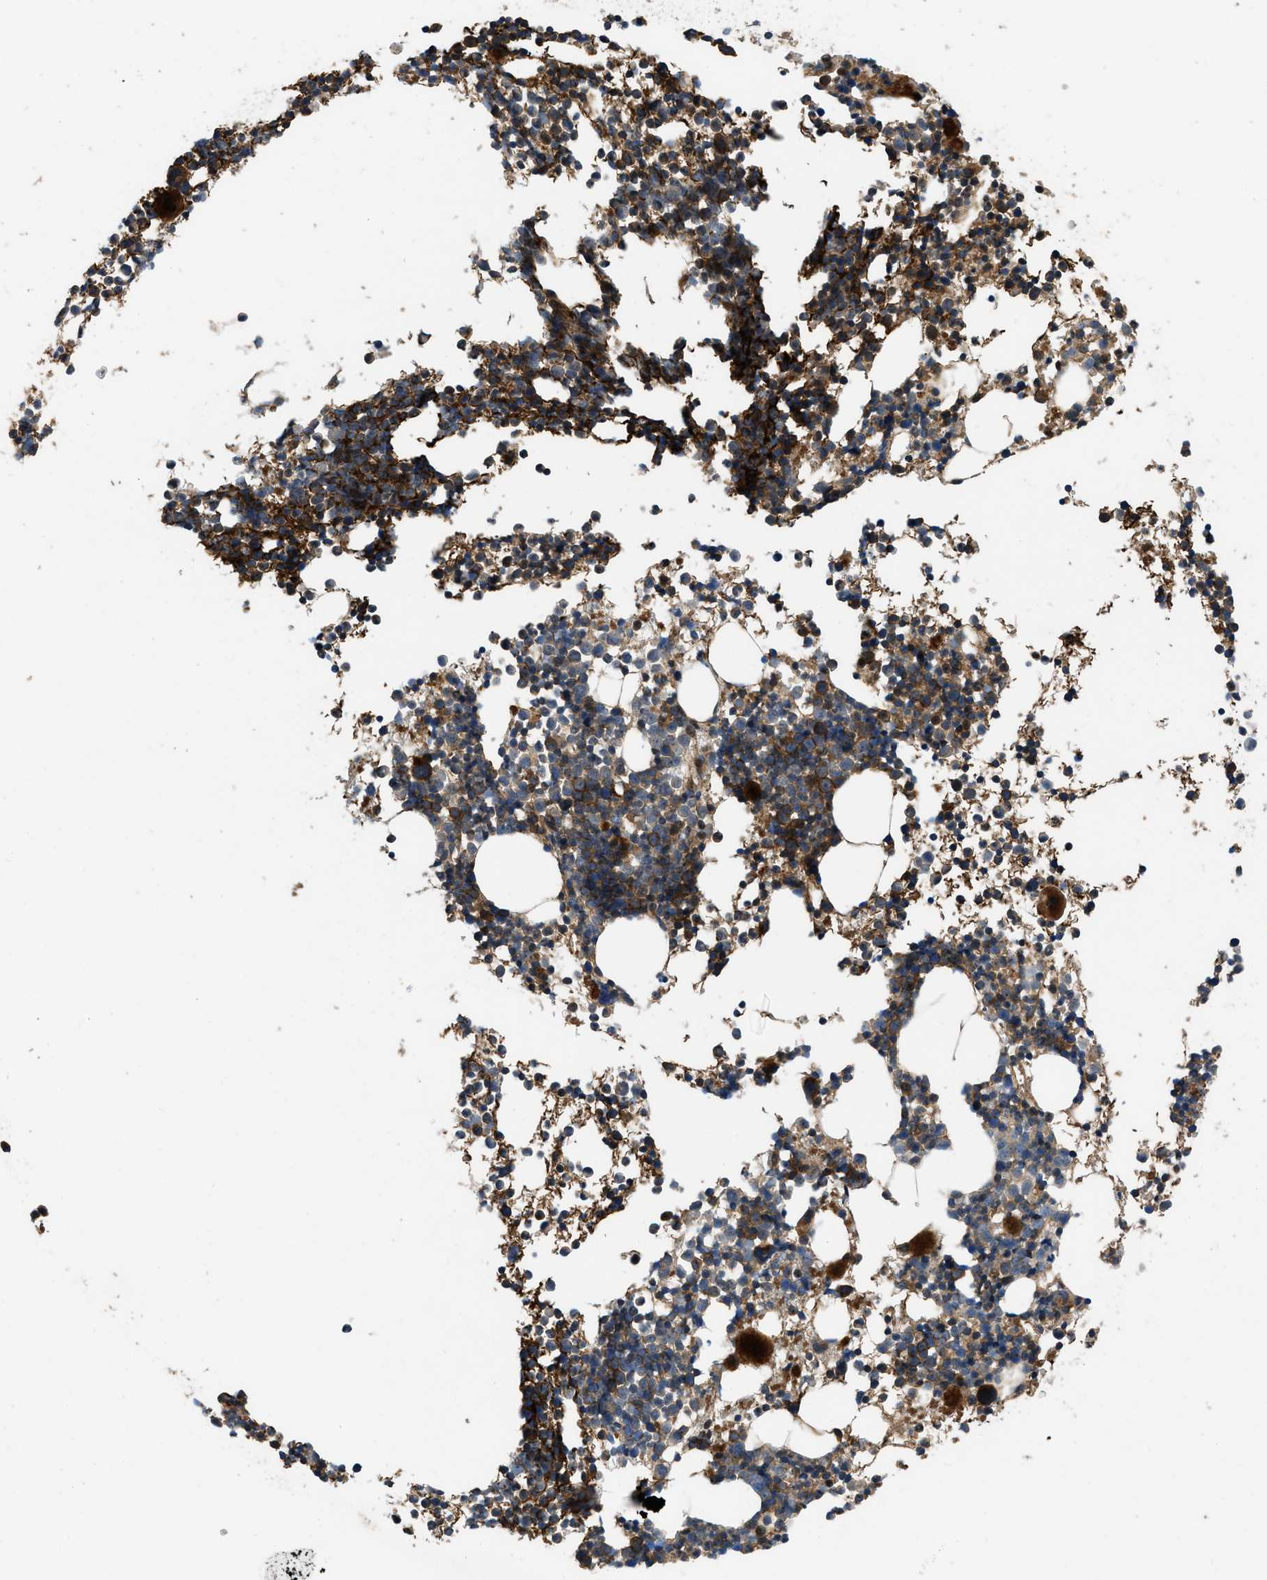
{"staining": {"intensity": "strong", "quantity": "25%-75%", "location": "cytoplasmic/membranous"}, "tissue": "bone marrow", "cell_type": "Hematopoietic cells", "image_type": "normal", "snomed": [{"axis": "morphology", "description": "Normal tissue, NOS"}, {"axis": "morphology", "description": "Inflammation, NOS"}, {"axis": "topography", "description": "Bone marrow"}], "caption": "Immunohistochemistry image of normal bone marrow: human bone marrow stained using immunohistochemistry reveals high levels of strong protein expression localized specifically in the cytoplasmic/membranous of hematopoietic cells, appearing as a cytoplasmic/membranous brown color.", "gene": "CNNM3", "patient": {"sex": "female", "age": 61}}